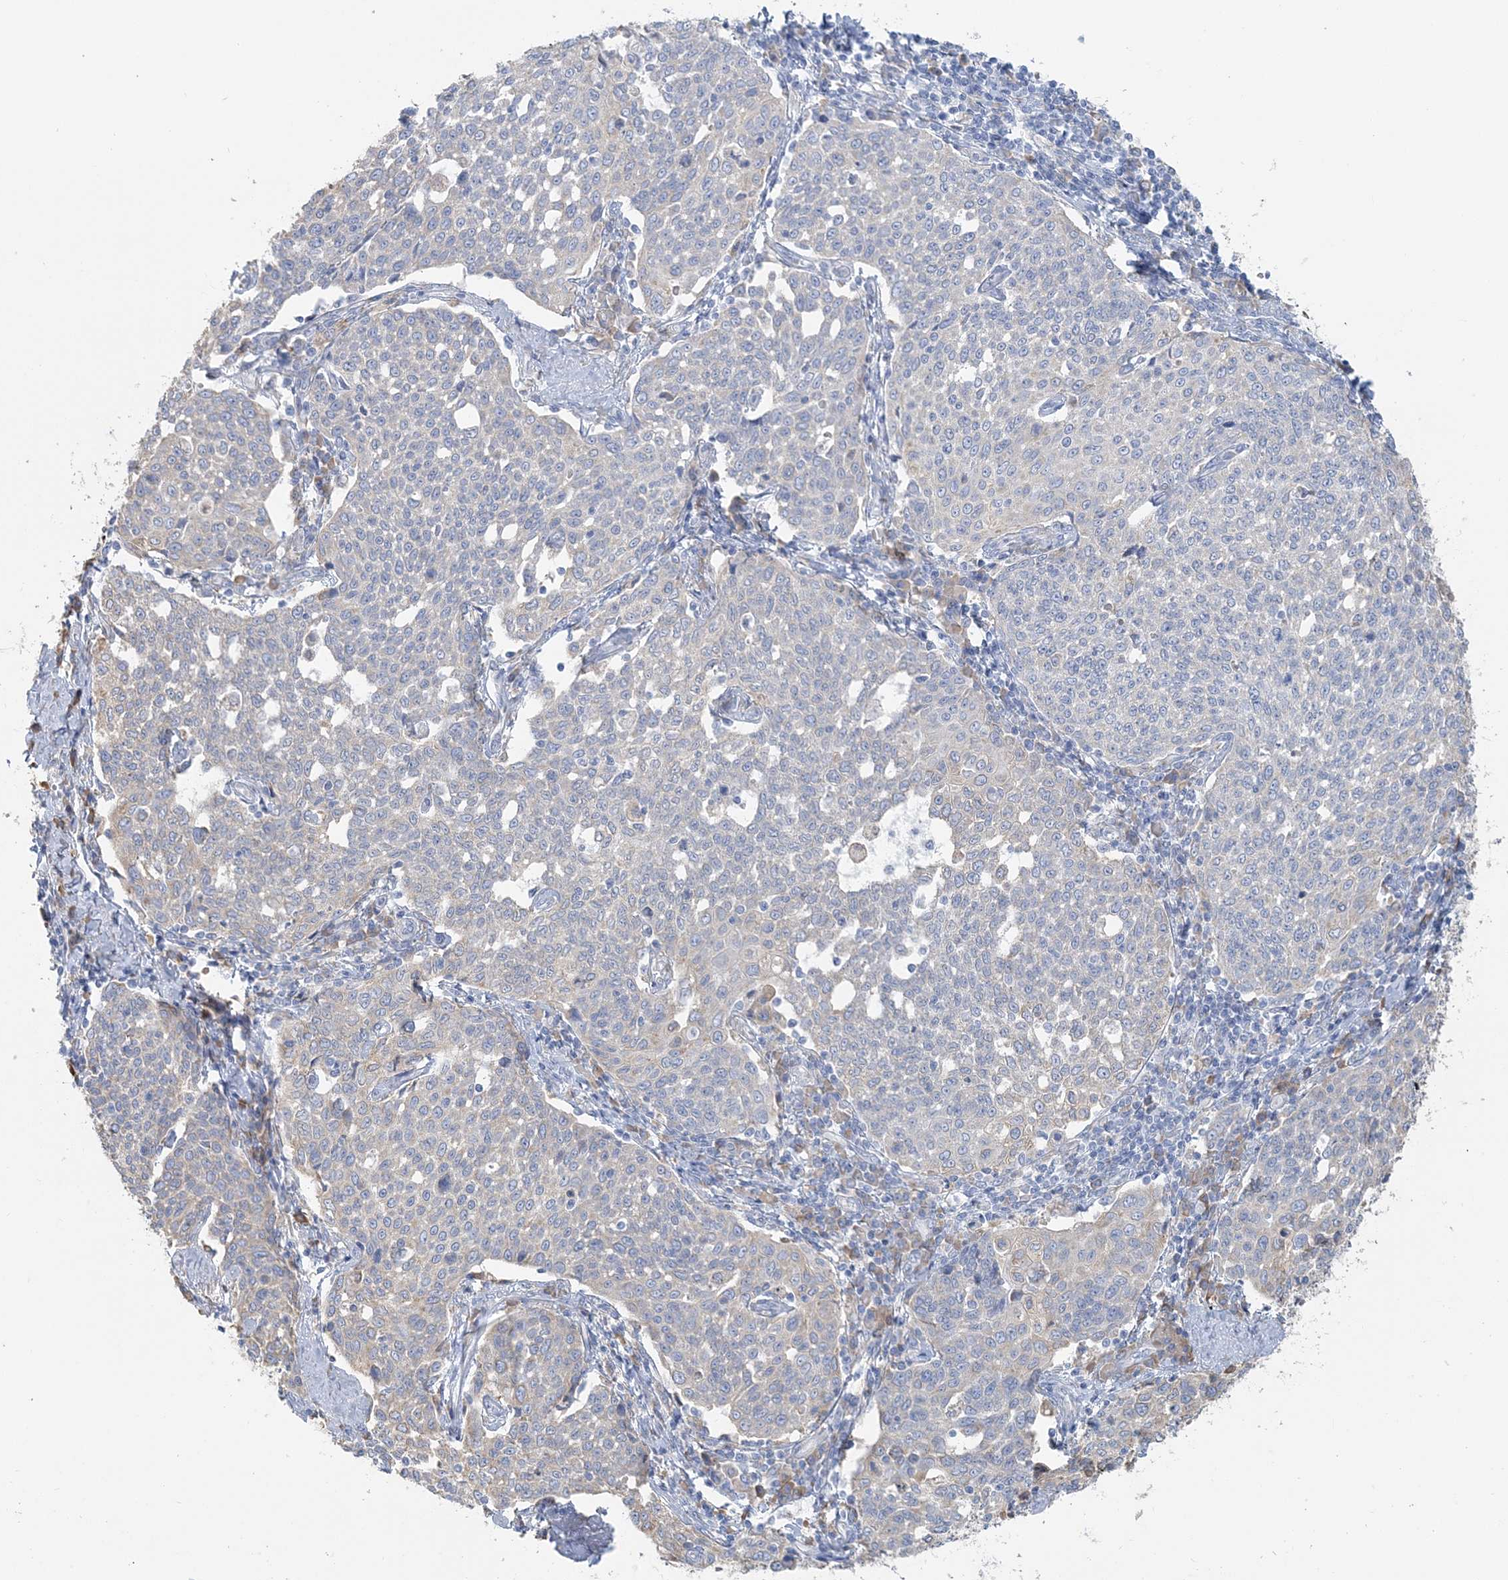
{"staining": {"intensity": "negative", "quantity": "none", "location": "none"}, "tissue": "cervical cancer", "cell_type": "Tumor cells", "image_type": "cancer", "snomed": [{"axis": "morphology", "description": "Squamous cell carcinoma, NOS"}, {"axis": "topography", "description": "Cervix"}], "caption": "The micrograph demonstrates no staining of tumor cells in squamous cell carcinoma (cervical).", "gene": "TBC1D5", "patient": {"sex": "female", "age": 34}}